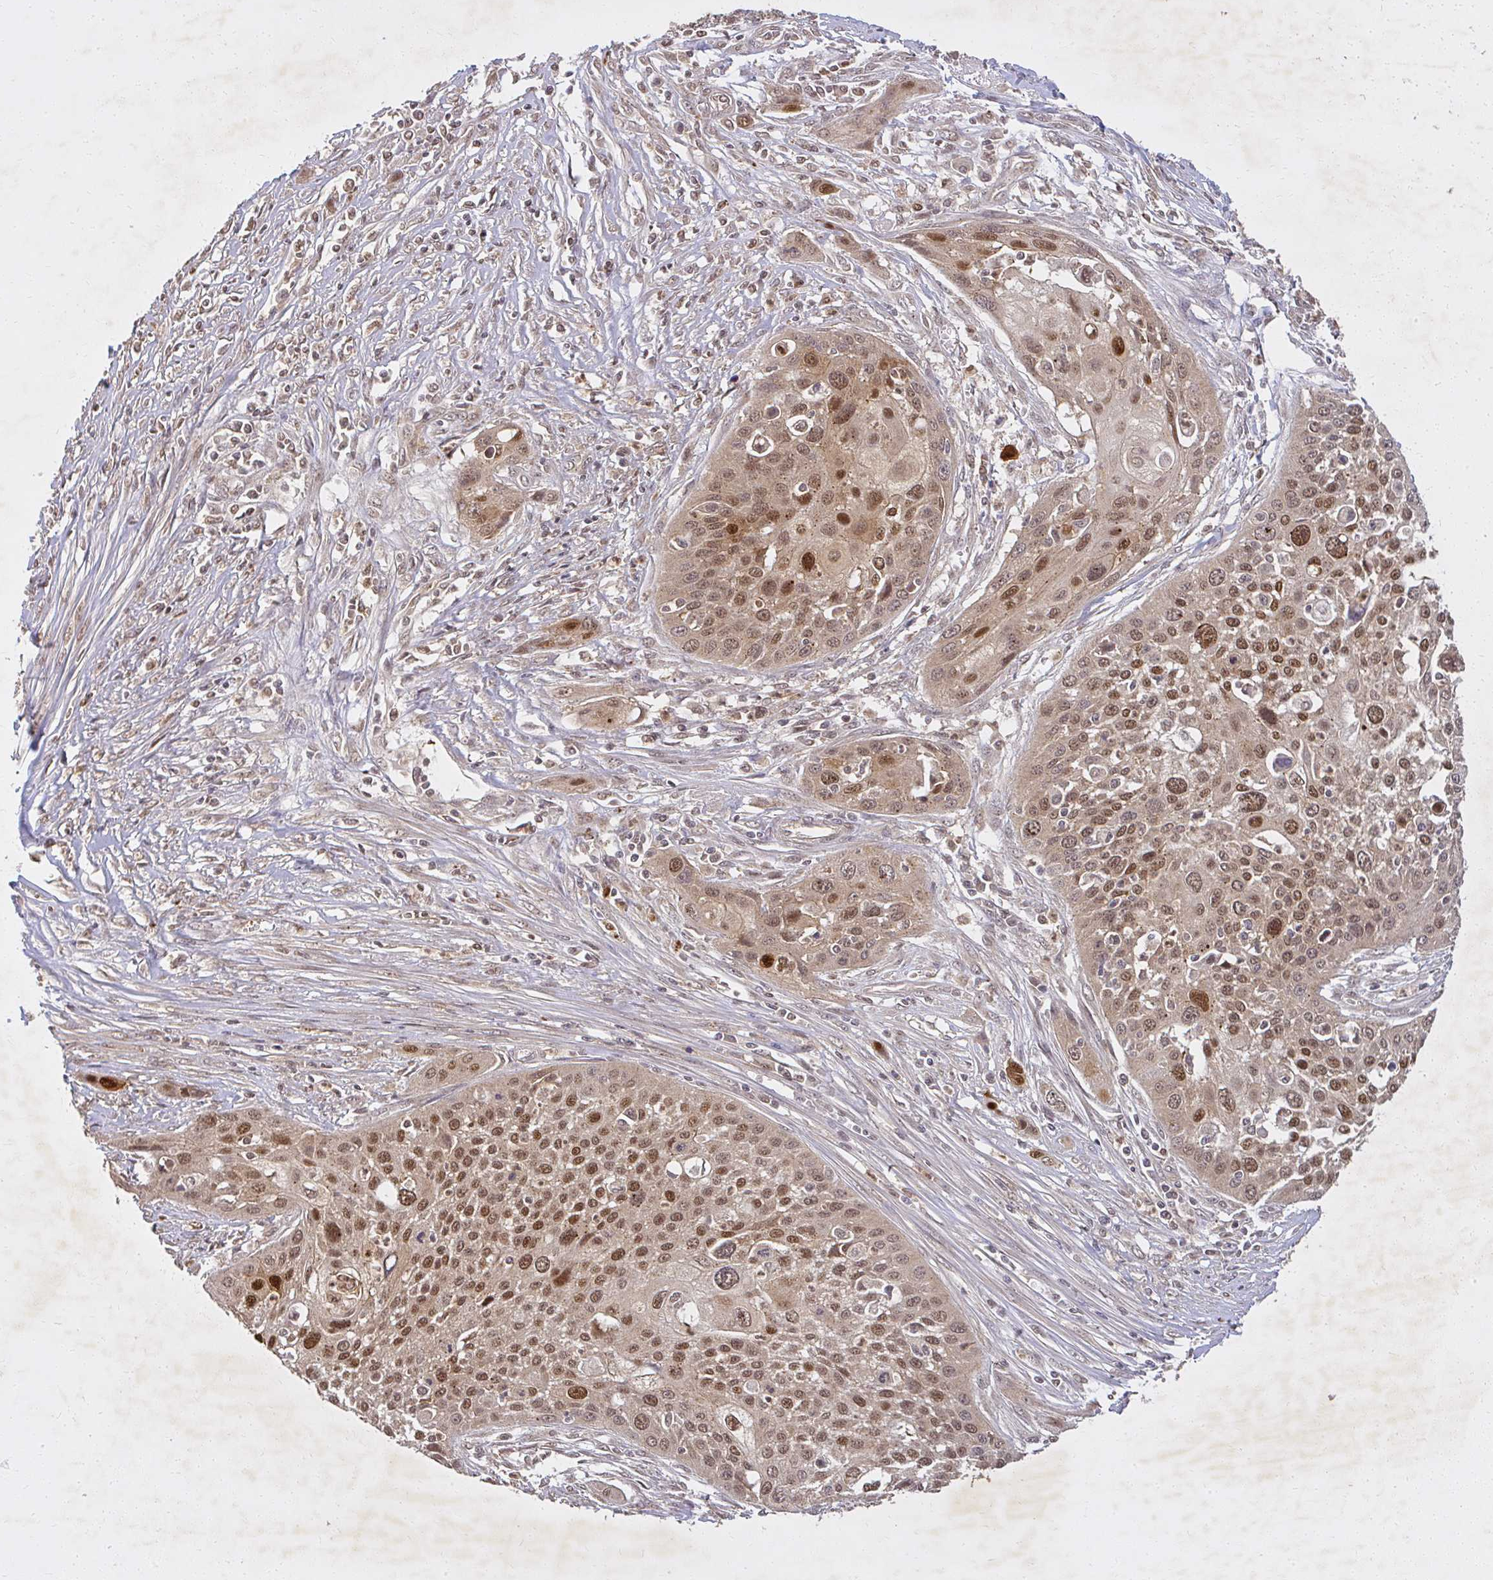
{"staining": {"intensity": "strong", "quantity": ">75%", "location": "nuclear"}, "tissue": "cervical cancer", "cell_type": "Tumor cells", "image_type": "cancer", "snomed": [{"axis": "morphology", "description": "Squamous cell carcinoma, NOS"}, {"axis": "topography", "description": "Cervix"}], "caption": "Squamous cell carcinoma (cervical) was stained to show a protein in brown. There is high levels of strong nuclear expression in about >75% of tumor cells.", "gene": "LARS2", "patient": {"sex": "female", "age": 34}}